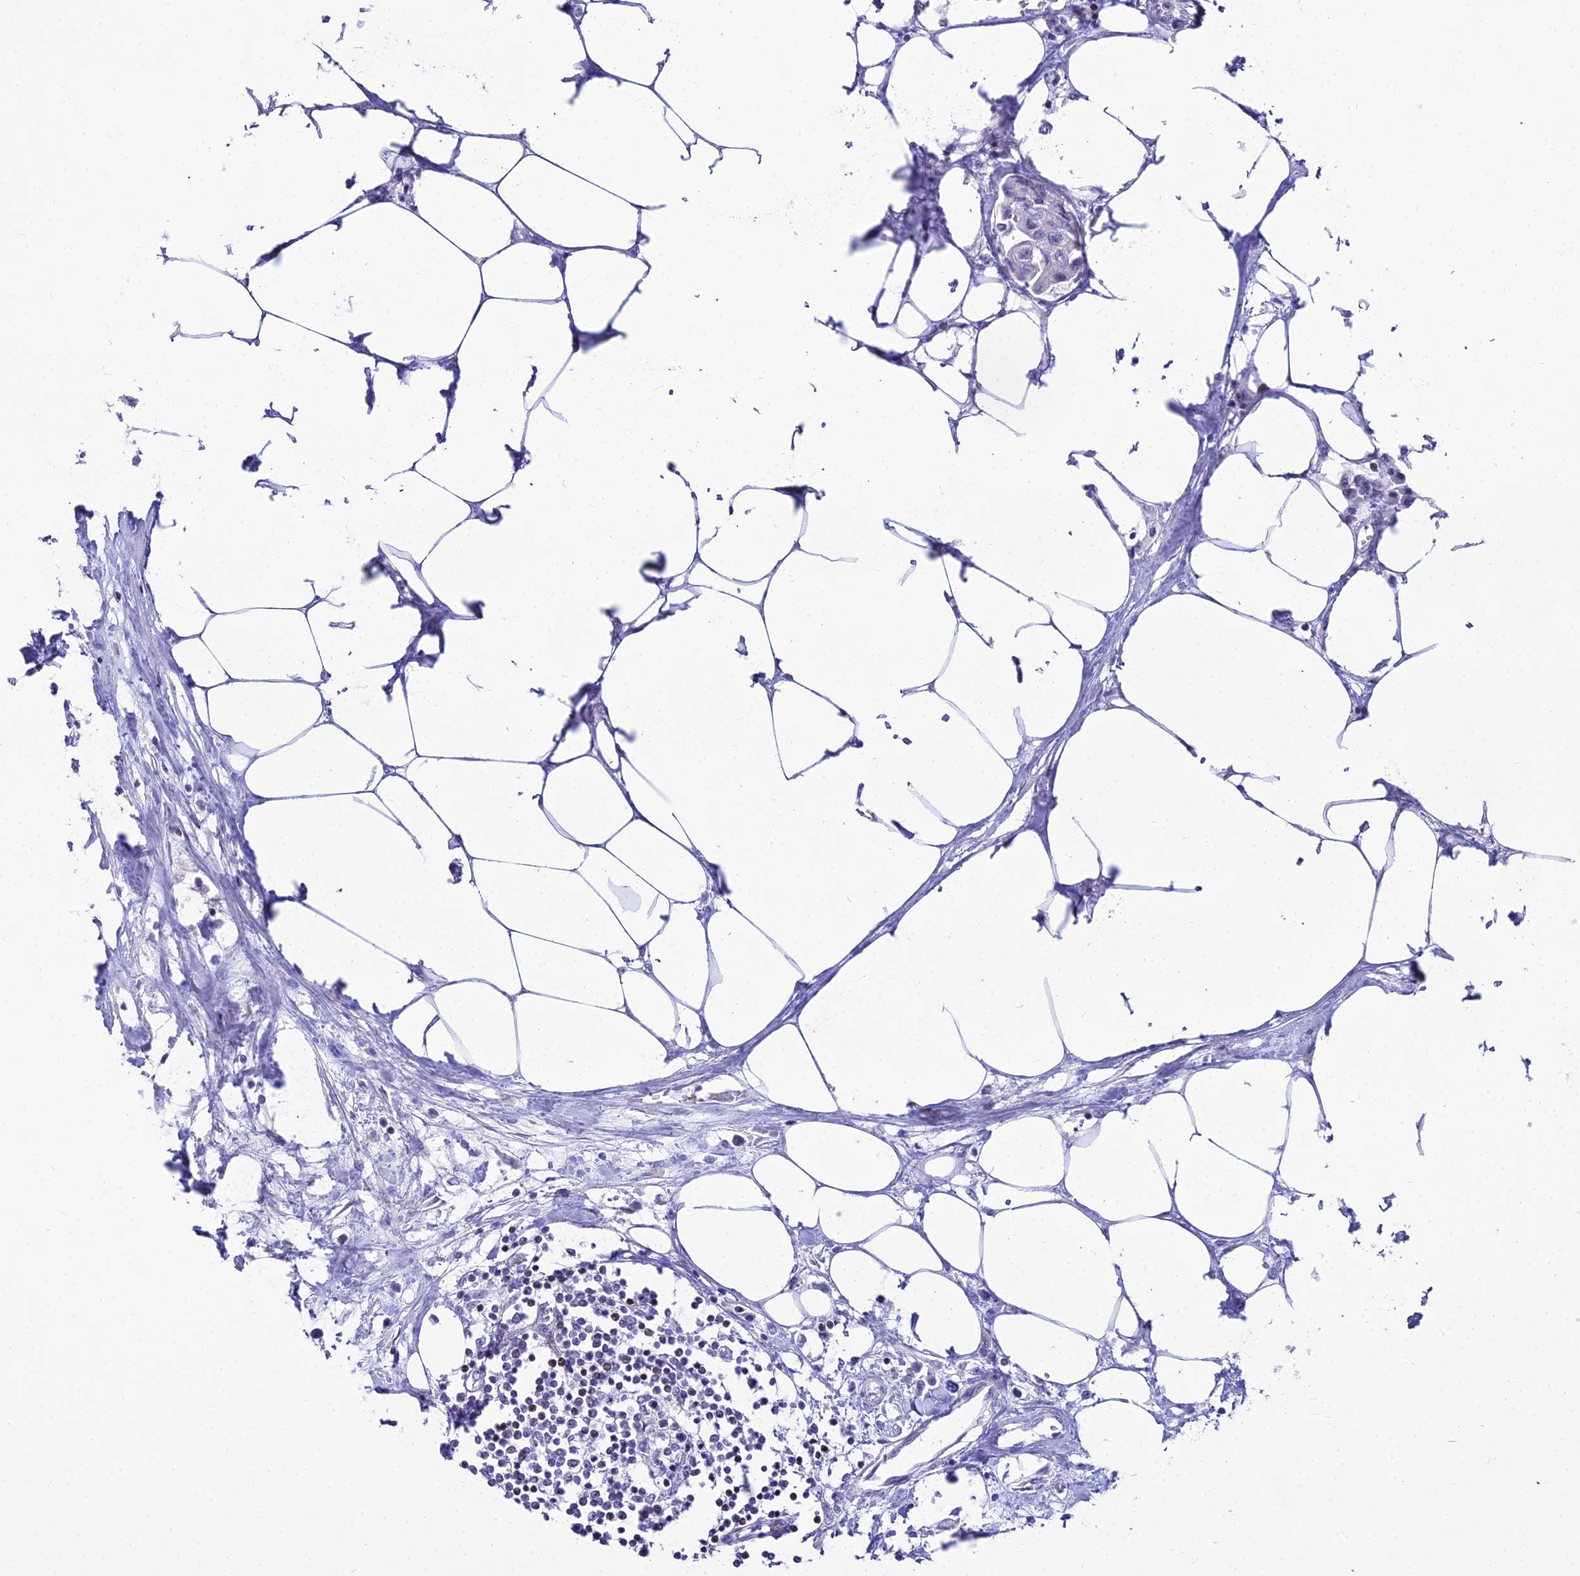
{"staining": {"intensity": "negative", "quantity": "none", "location": "none"}, "tissue": "urothelial cancer", "cell_type": "Tumor cells", "image_type": "cancer", "snomed": [{"axis": "morphology", "description": "Urothelial carcinoma, High grade"}, {"axis": "topography", "description": "Urinary bladder"}], "caption": "A histopathology image of human urothelial cancer is negative for staining in tumor cells.", "gene": "DLX1", "patient": {"sex": "male", "age": 64}}